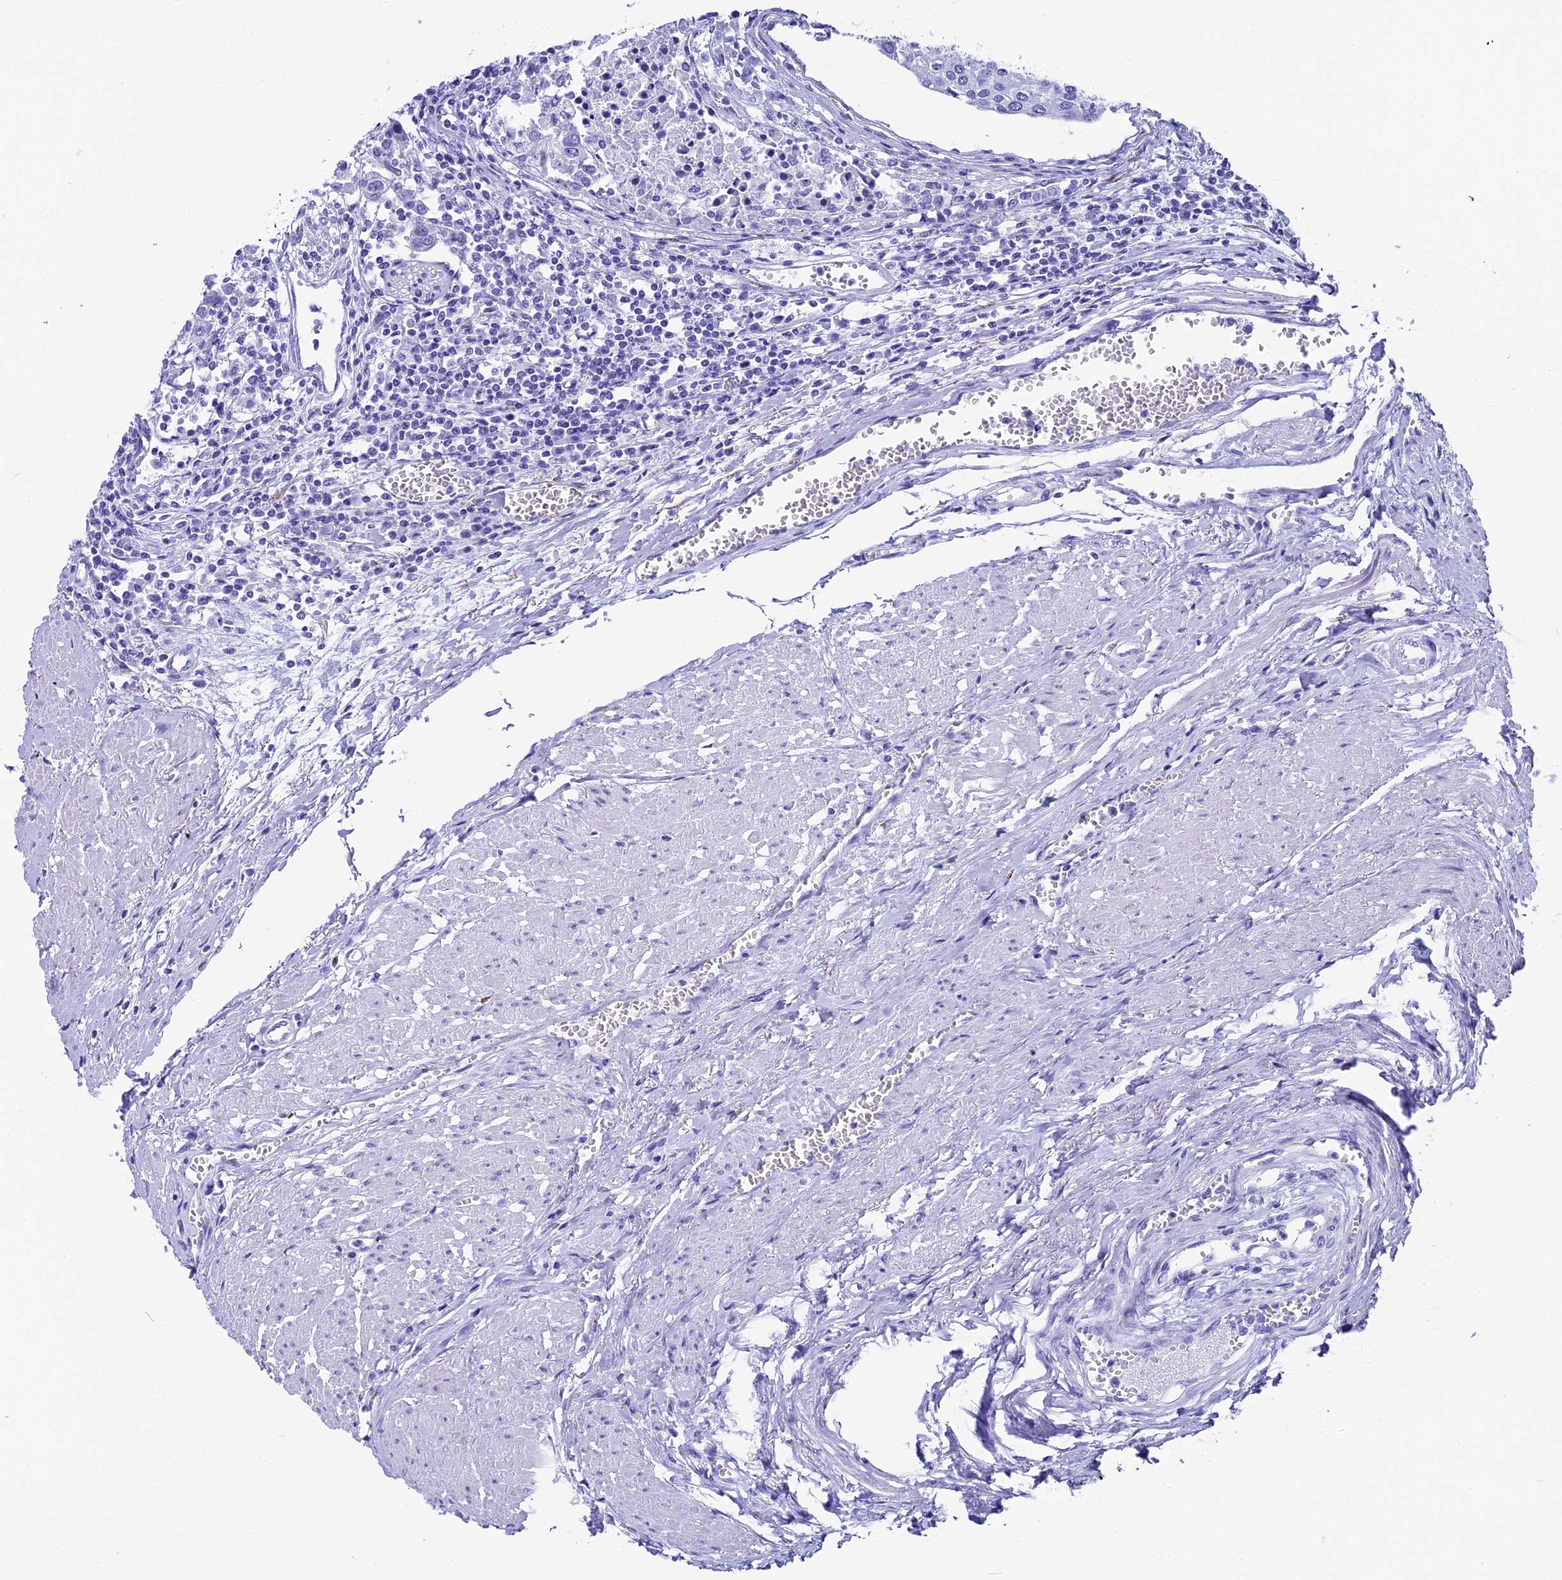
{"staining": {"intensity": "negative", "quantity": "none", "location": "none"}, "tissue": "urothelial cancer", "cell_type": "Tumor cells", "image_type": "cancer", "snomed": [{"axis": "morphology", "description": "Urothelial carcinoma, High grade"}, {"axis": "topography", "description": "Urinary bladder"}], "caption": "Immunohistochemistry (IHC) of human urothelial cancer reveals no expression in tumor cells.", "gene": "AP3B2", "patient": {"sex": "female", "age": 85}}